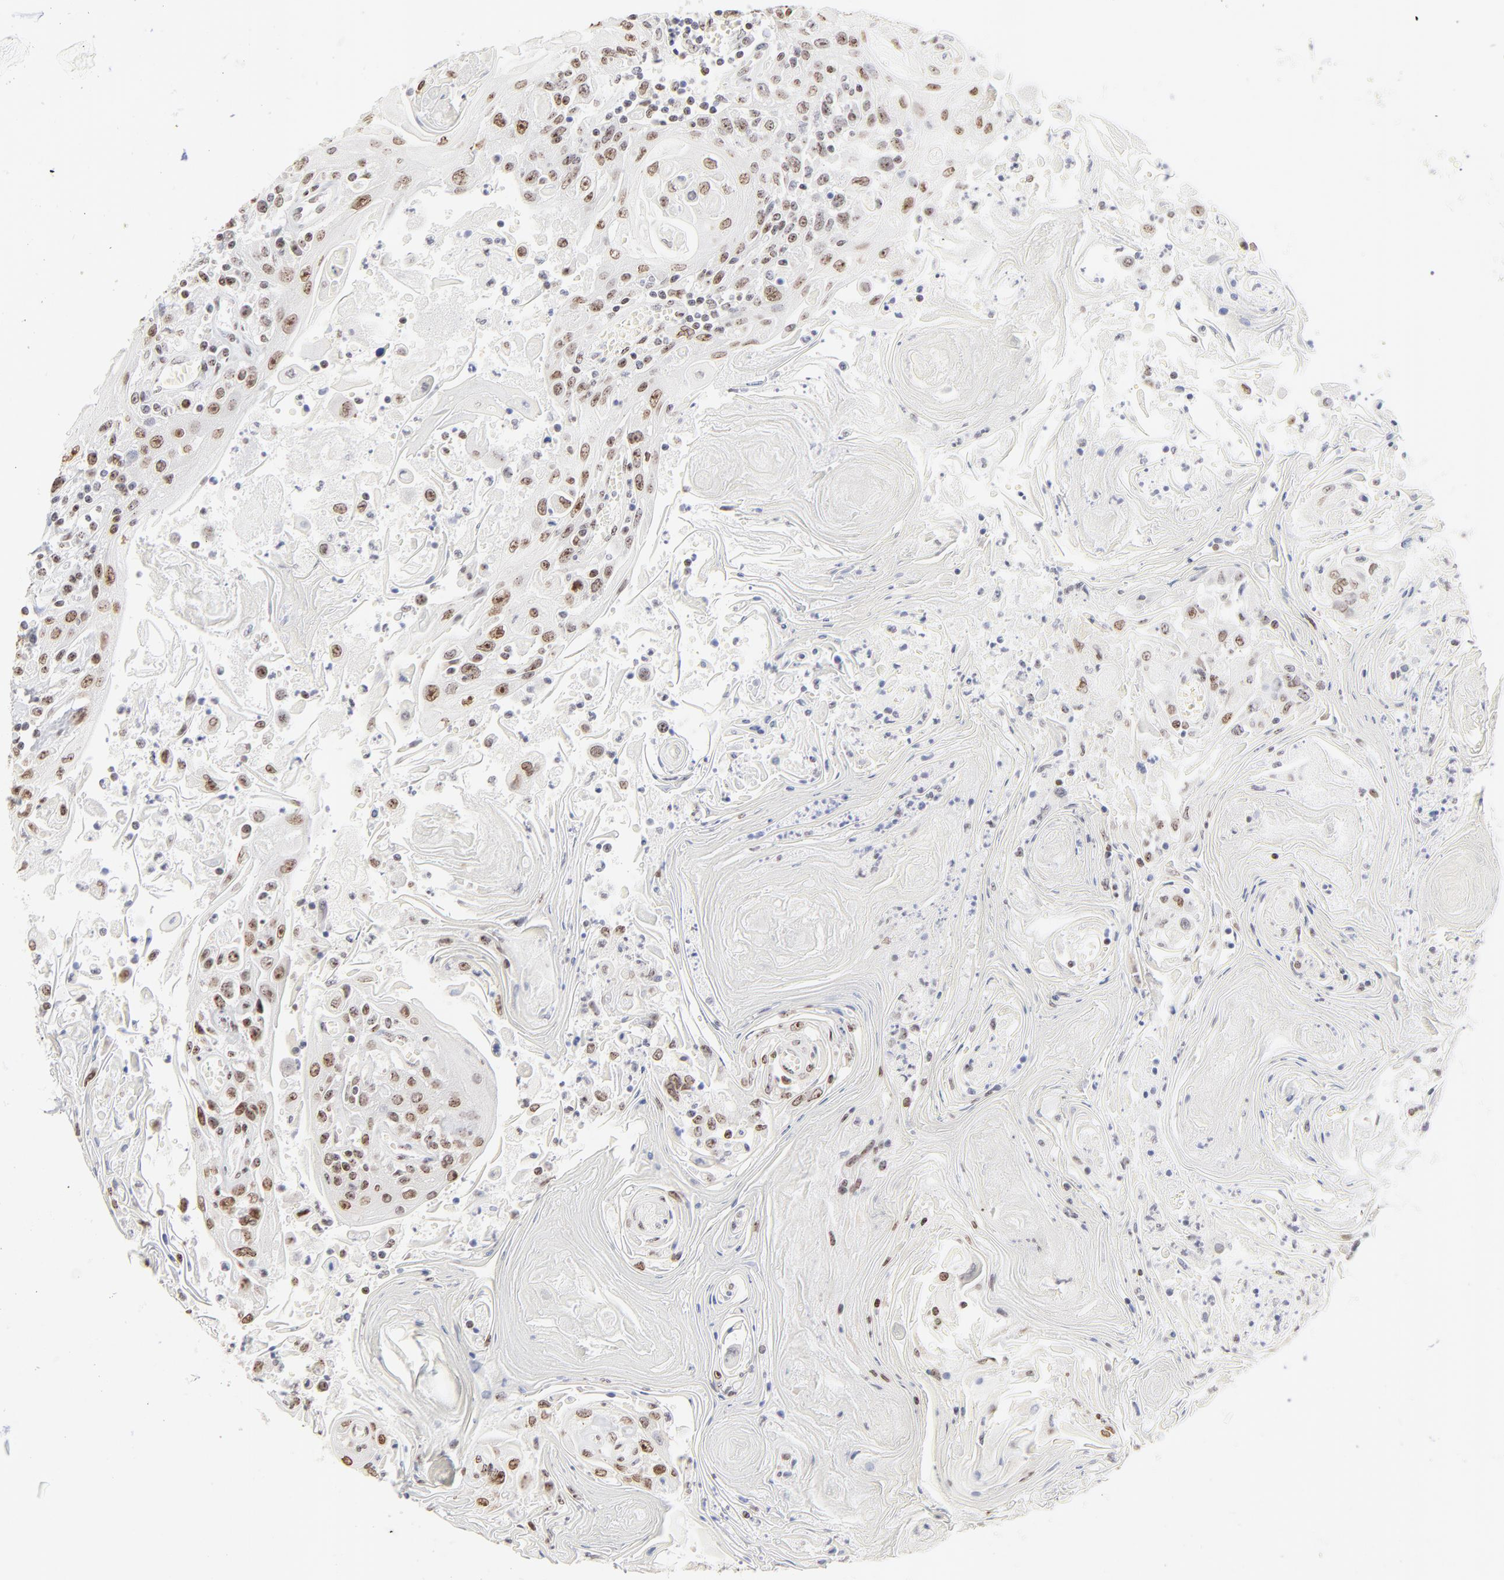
{"staining": {"intensity": "moderate", "quantity": "25%-75%", "location": "nuclear"}, "tissue": "head and neck cancer", "cell_type": "Tumor cells", "image_type": "cancer", "snomed": [{"axis": "morphology", "description": "Squamous cell carcinoma, NOS"}, {"axis": "topography", "description": "Oral tissue"}, {"axis": "topography", "description": "Head-Neck"}], "caption": "This photomicrograph shows immunohistochemistry (IHC) staining of human head and neck squamous cell carcinoma, with medium moderate nuclear staining in about 25%-75% of tumor cells.", "gene": "NFIL3", "patient": {"sex": "female", "age": 76}}